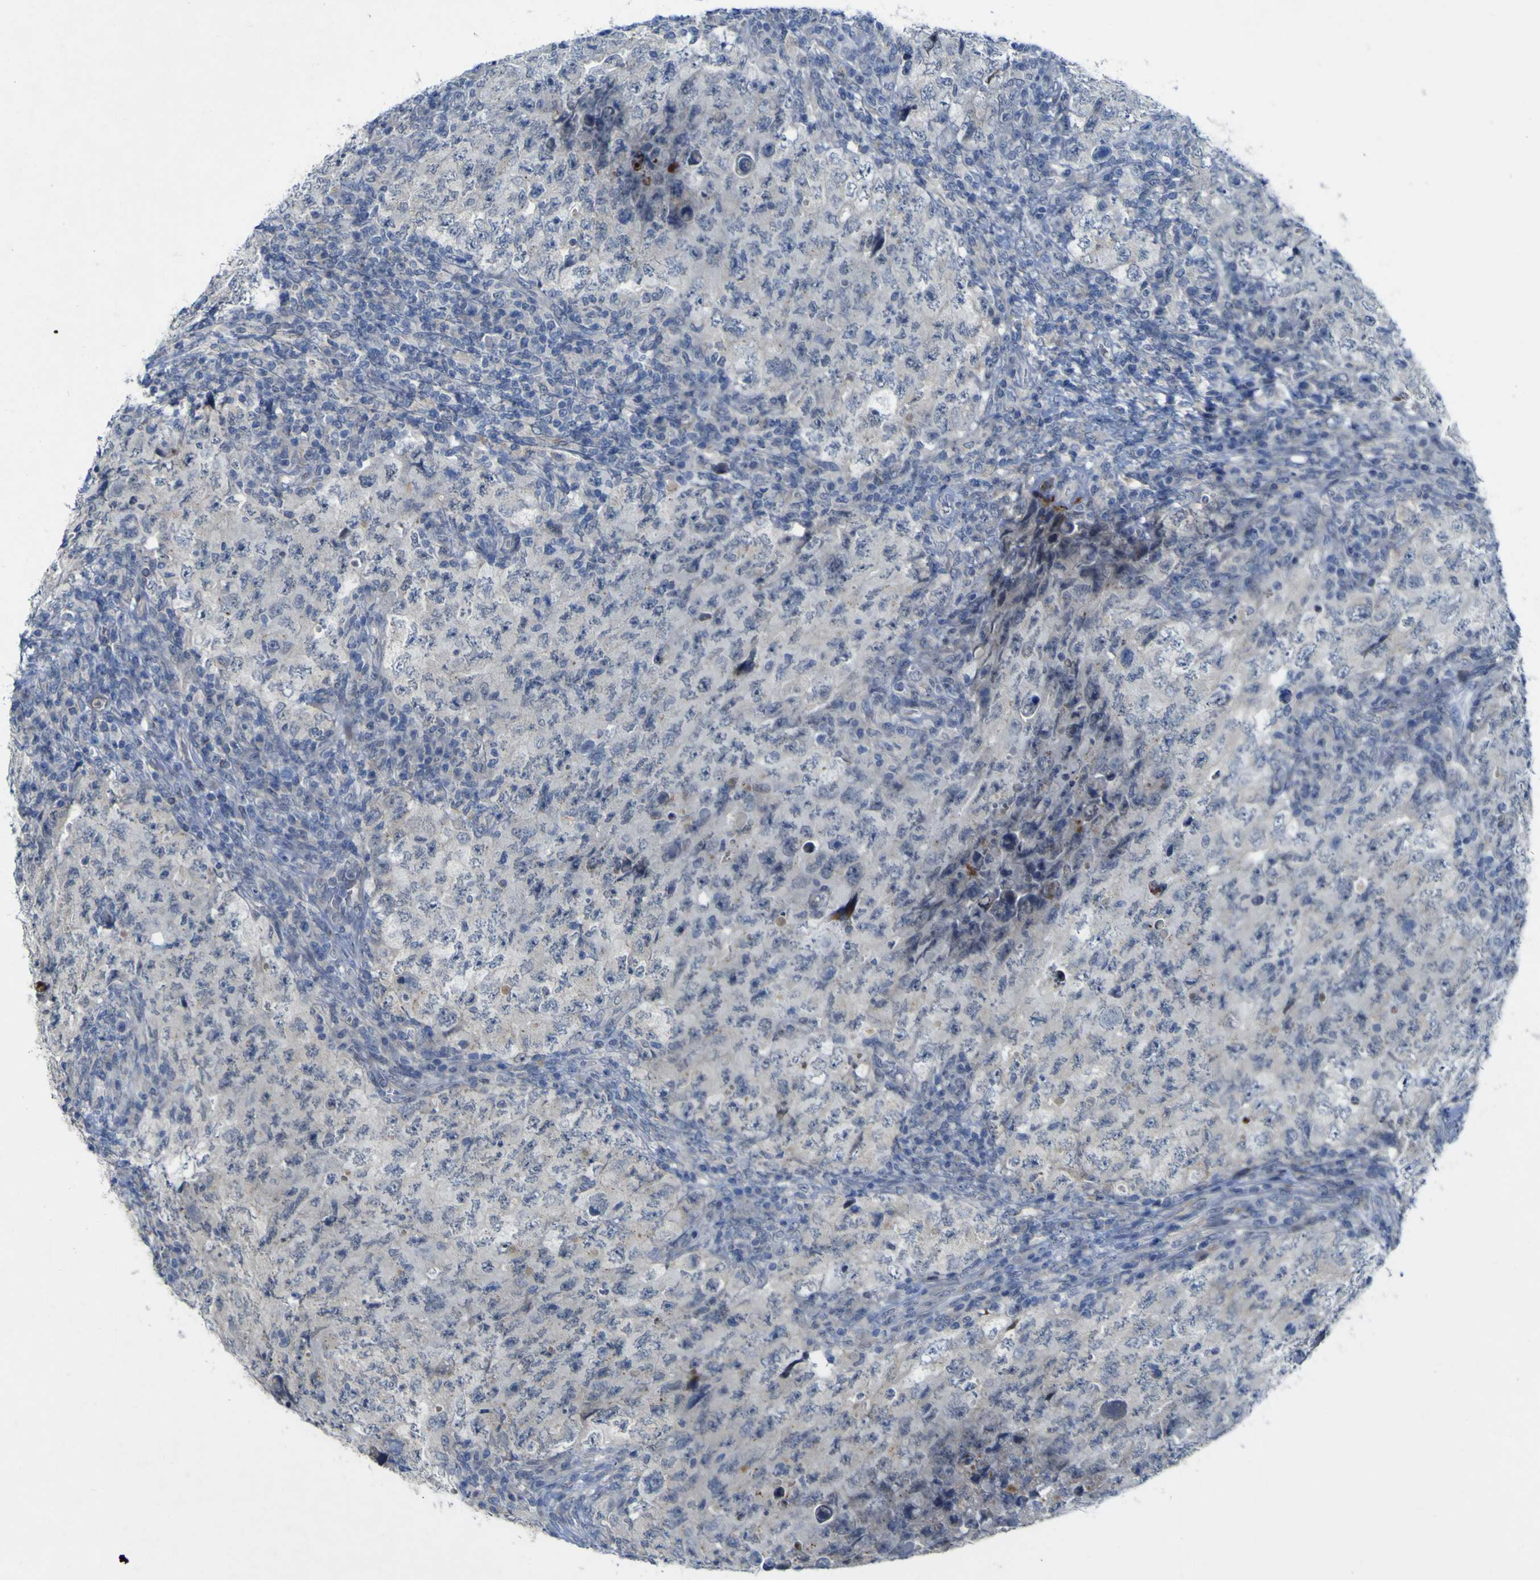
{"staining": {"intensity": "negative", "quantity": "none", "location": "none"}, "tissue": "testis cancer", "cell_type": "Tumor cells", "image_type": "cancer", "snomed": [{"axis": "morphology", "description": "Carcinoma, Embryonal, NOS"}, {"axis": "topography", "description": "Testis"}], "caption": "Immunohistochemistry (IHC) of human embryonal carcinoma (testis) reveals no positivity in tumor cells. Brightfield microscopy of immunohistochemistry stained with DAB (3,3'-diaminobenzidine) (brown) and hematoxylin (blue), captured at high magnification.", "gene": "NAV1", "patient": {"sex": "male", "age": 26}}